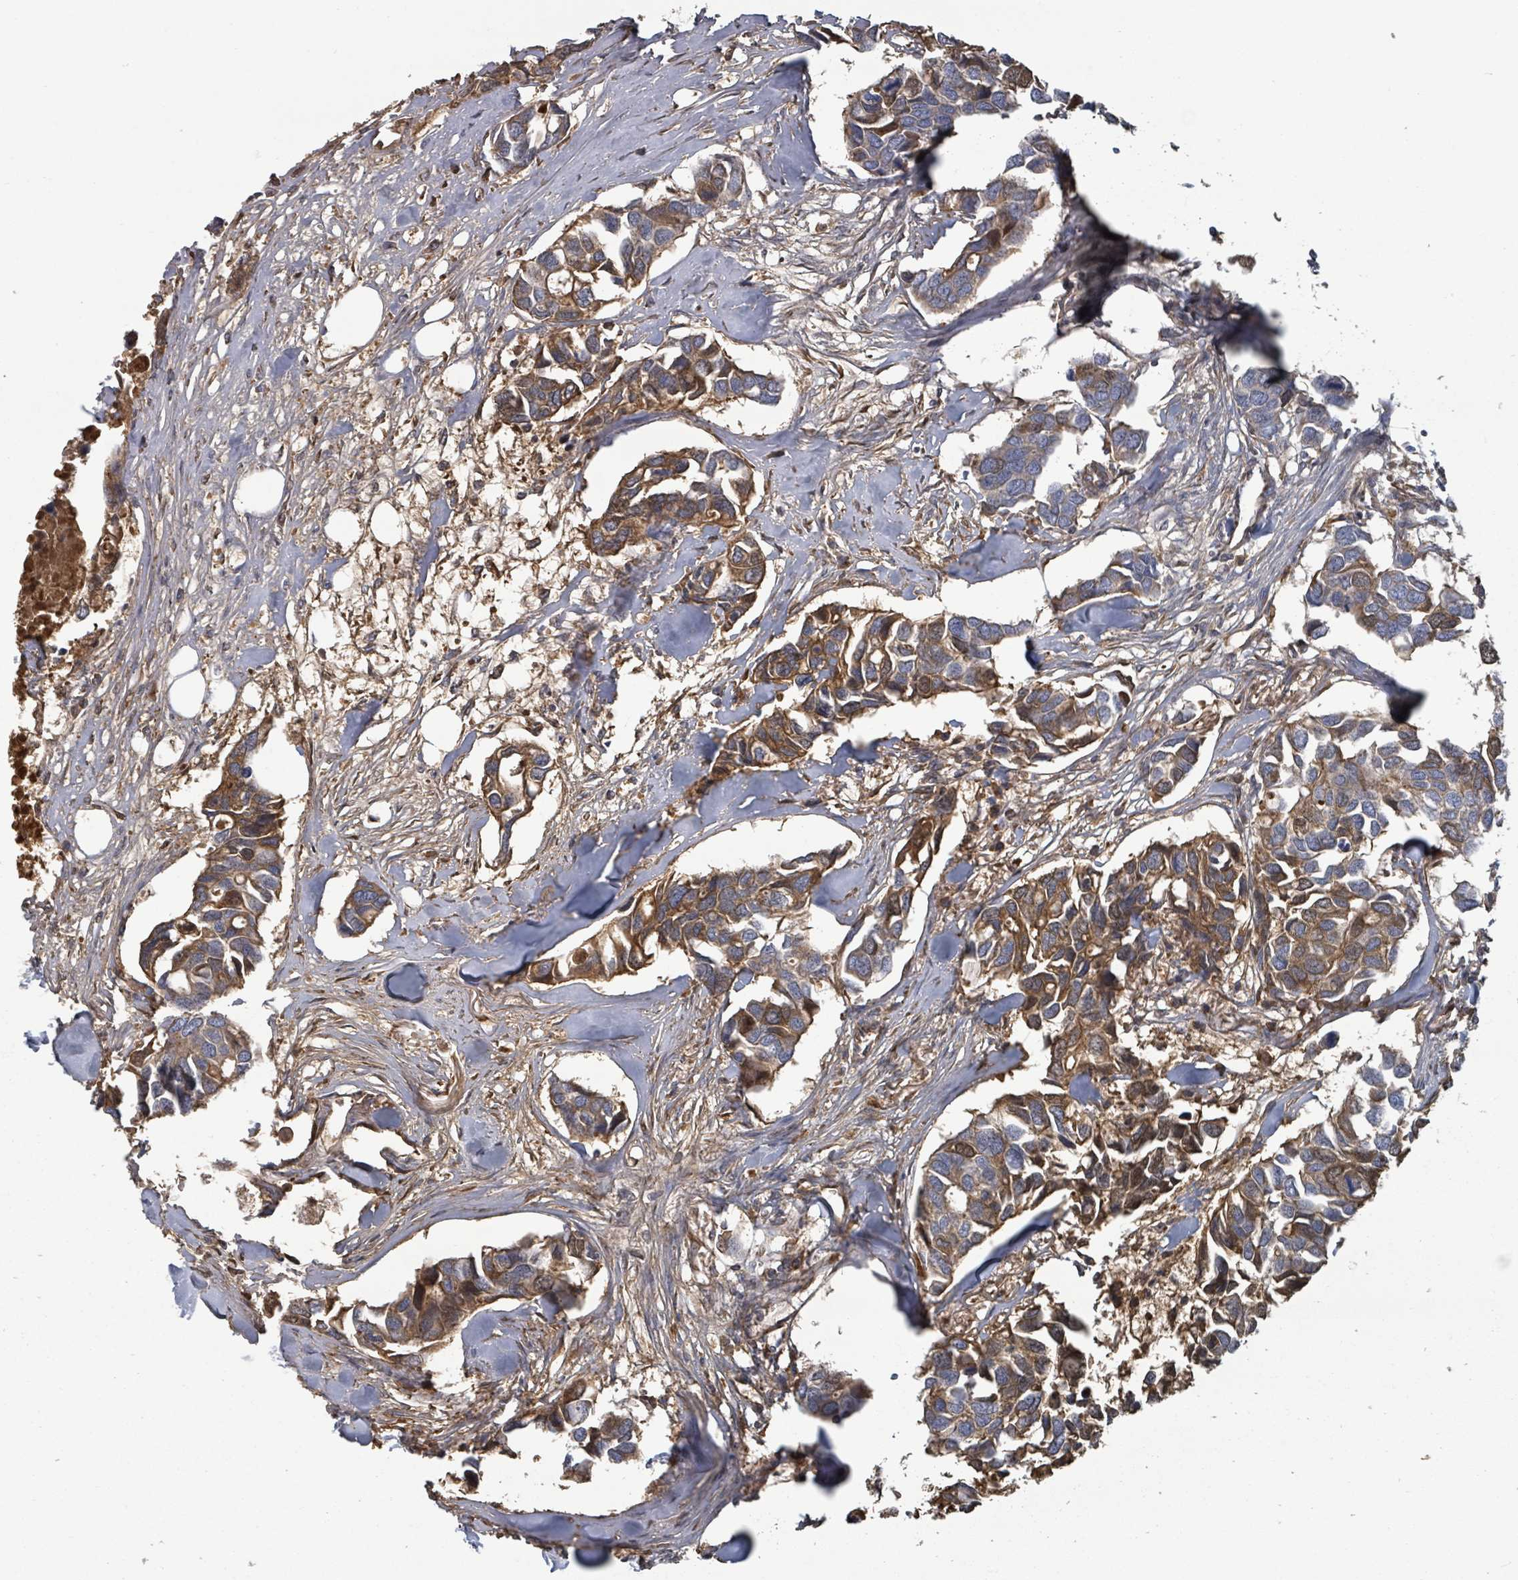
{"staining": {"intensity": "moderate", "quantity": ">75%", "location": "cytoplasmic/membranous"}, "tissue": "breast cancer", "cell_type": "Tumor cells", "image_type": "cancer", "snomed": [{"axis": "morphology", "description": "Duct carcinoma"}, {"axis": "topography", "description": "Breast"}], "caption": "IHC staining of breast cancer (infiltrating ductal carcinoma), which displays medium levels of moderate cytoplasmic/membranous staining in about >75% of tumor cells indicating moderate cytoplasmic/membranous protein expression. The staining was performed using DAB (3,3'-diaminobenzidine) (brown) for protein detection and nuclei were counterstained in hematoxylin (blue).", "gene": "GABBR1", "patient": {"sex": "female", "age": 83}}